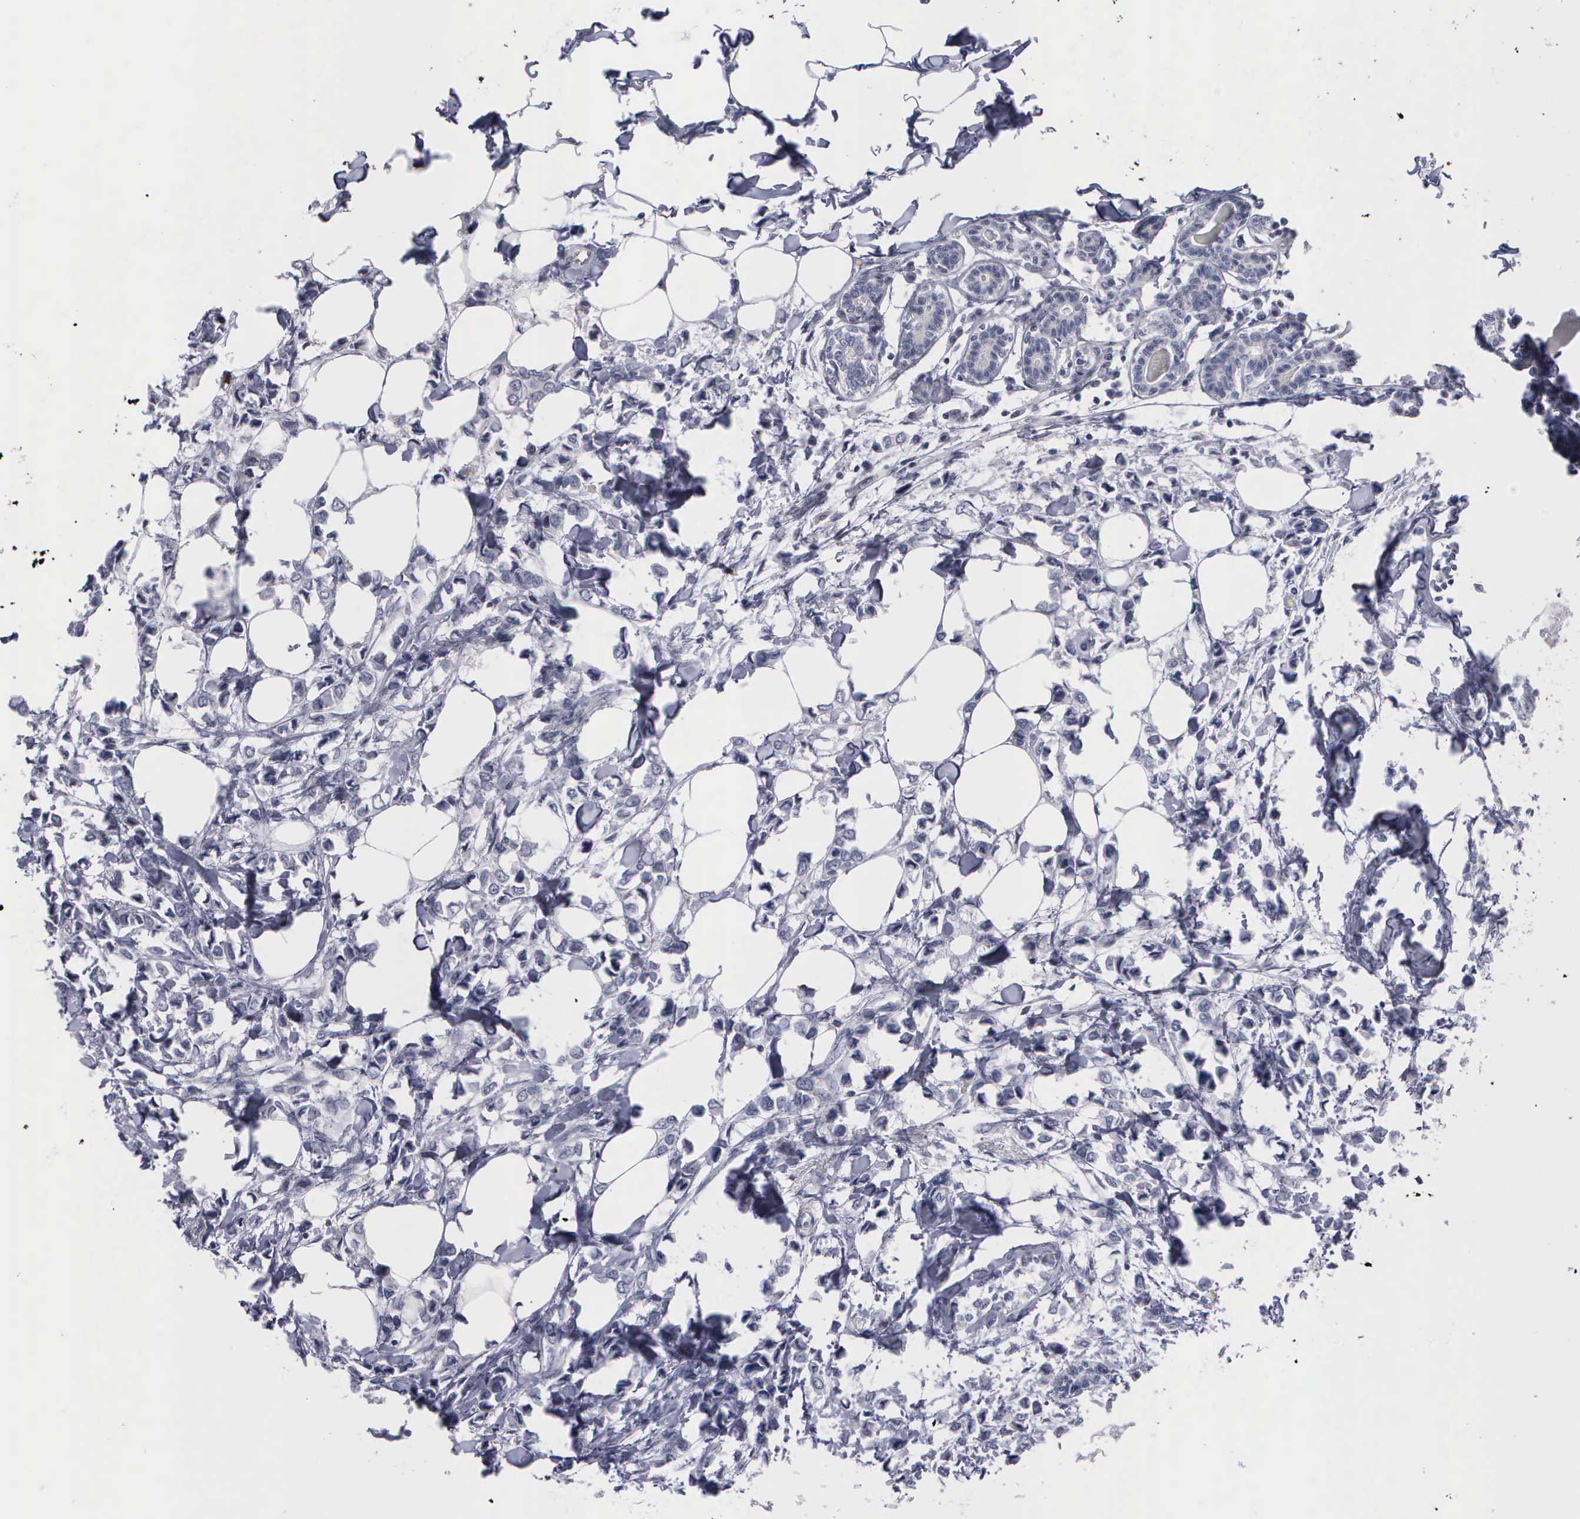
{"staining": {"intensity": "negative", "quantity": "none", "location": "none"}, "tissue": "breast cancer", "cell_type": "Tumor cells", "image_type": "cancer", "snomed": [{"axis": "morphology", "description": "Lobular carcinoma"}, {"axis": "topography", "description": "Breast"}], "caption": "Immunohistochemistry (IHC) image of breast cancer stained for a protein (brown), which shows no staining in tumor cells.", "gene": "MMP9", "patient": {"sex": "female", "age": 51}}